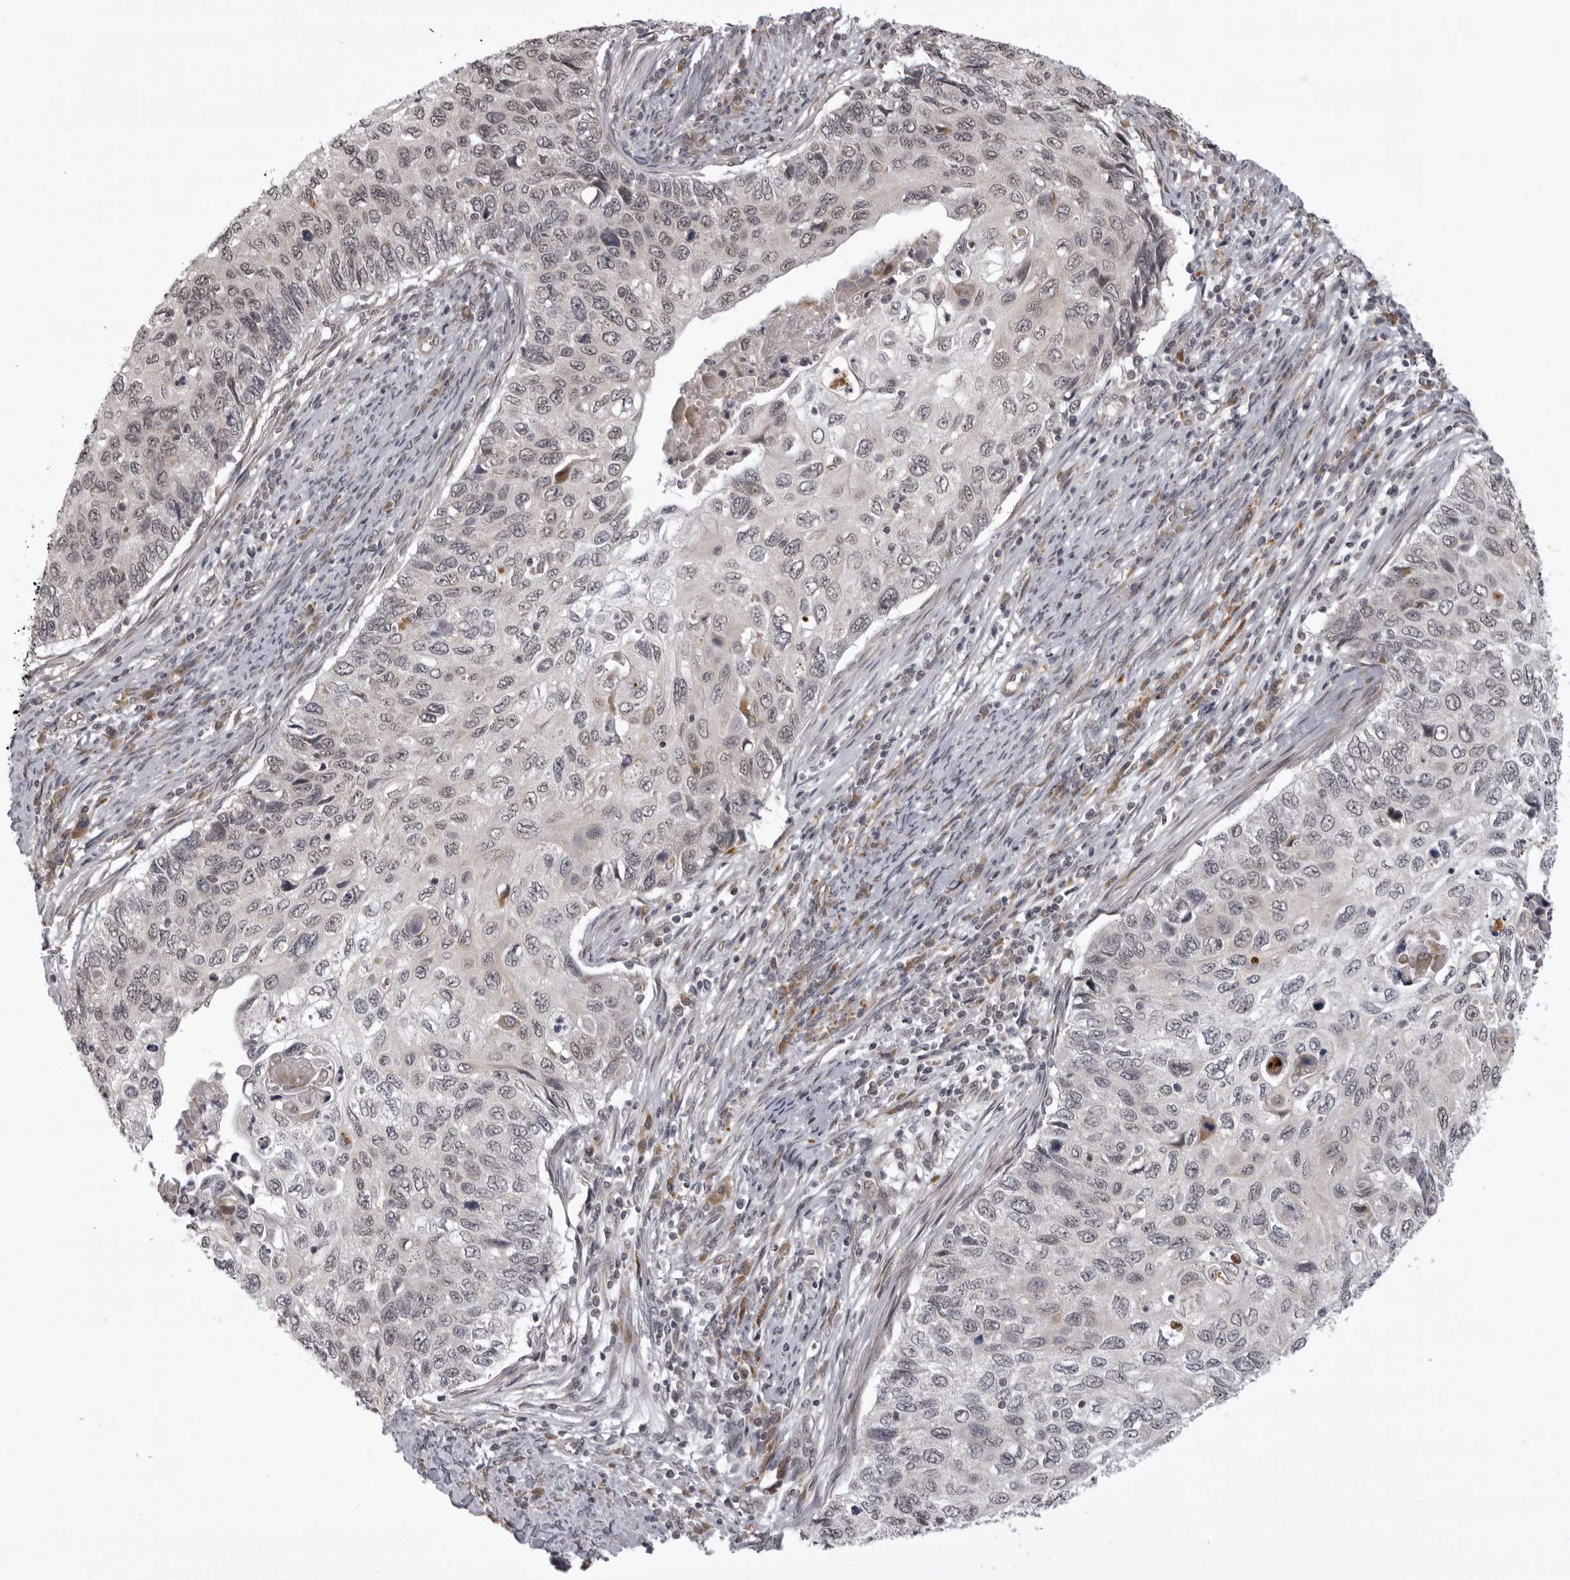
{"staining": {"intensity": "weak", "quantity": "<25%", "location": "nuclear"}, "tissue": "cervical cancer", "cell_type": "Tumor cells", "image_type": "cancer", "snomed": [{"axis": "morphology", "description": "Squamous cell carcinoma, NOS"}, {"axis": "topography", "description": "Cervix"}], "caption": "This histopathology image is of cervical squamous cell carcinoma stained with immunohistochemistry to label a protein in brown with the nuclei are counter-stained blue. There is no positivity in tumor cells.", "gene": "C1orf109", "patient": {"sex": "female", "age": 70}}